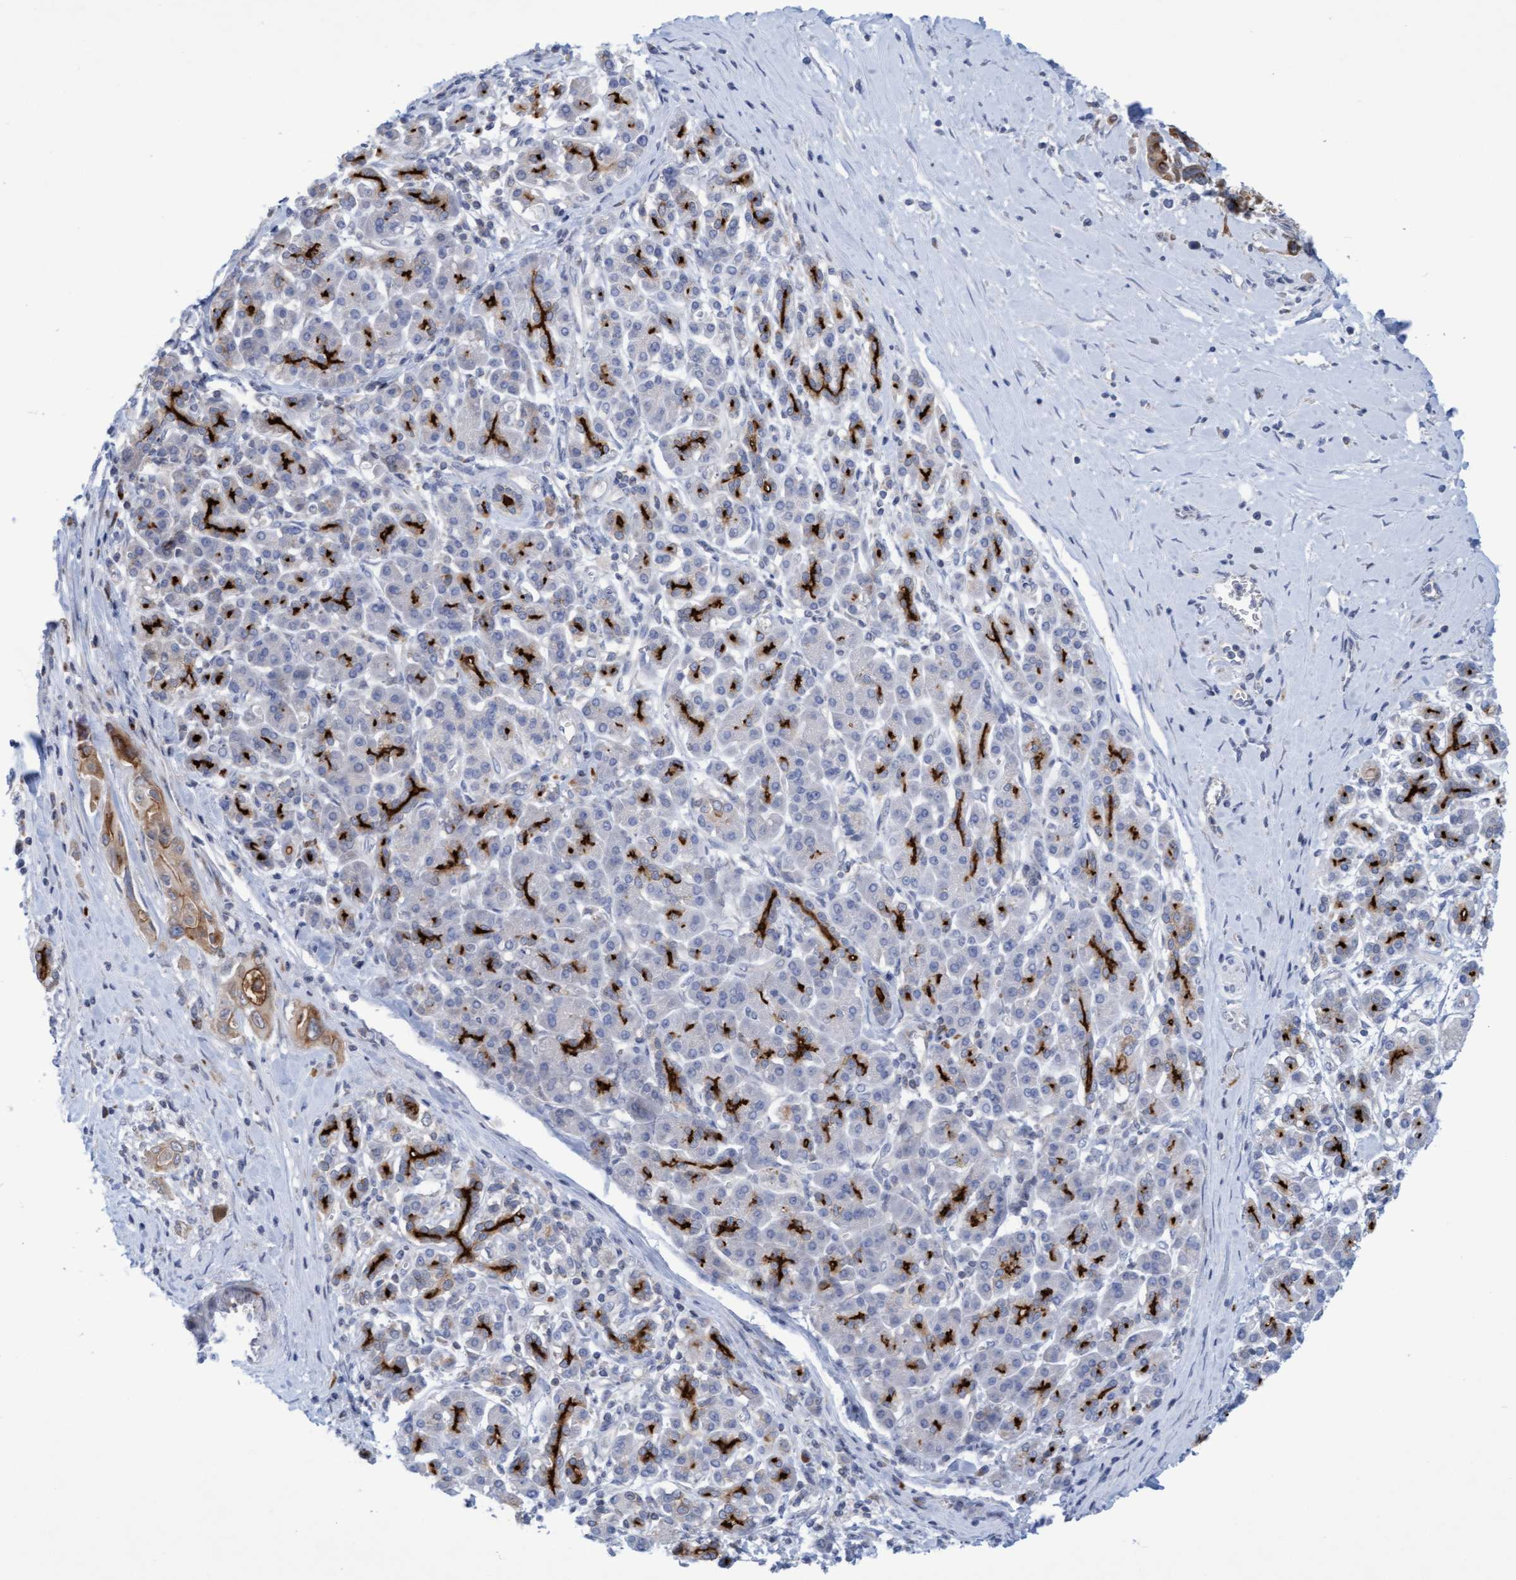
{"staining": {"intensity": "strong", "quantity": "25%-75%", "location": "cytoplasmic/membranous"}, "tissue": "pancreatic cancer", "cell_type": "Tumor cells", "image_type": "cancer", "snomed": [{"axis": "morphology", "description": "Adenocarcinoma, NOS"}, {"axis": "topography", "description": "Pancreas"}], "caption": "Pancreatic cancer (adenocarcinoma) stained with a protein marker displays strong staining in tumor cells.", "gene": "SLC28A3", "patient": {"sex": "male", "age": 58}}